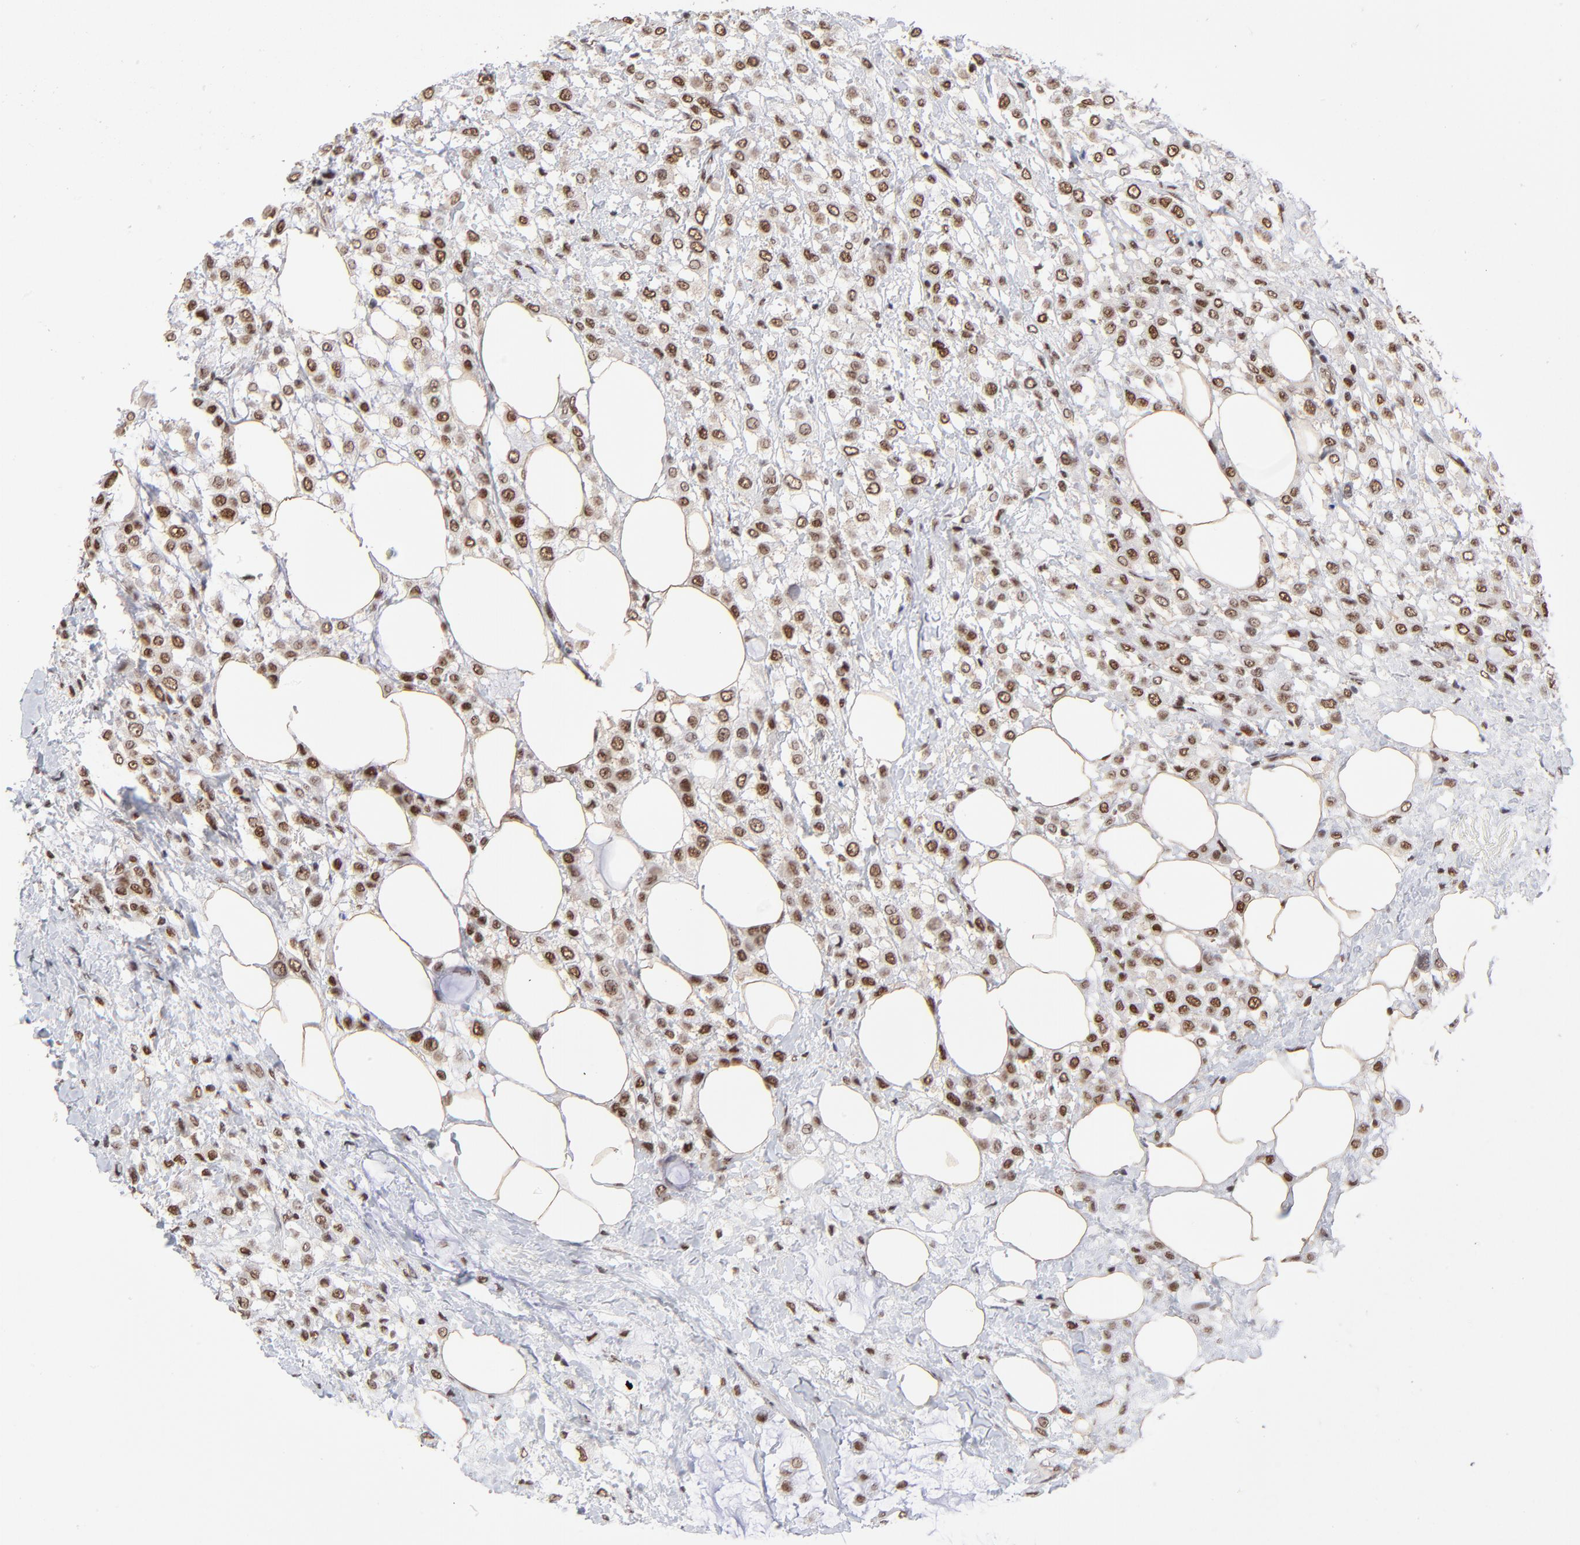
{"staining": {"intensity": "strong", "quantity": ">75%", "location": "nuclear"}, "tissue": "breast cancer", "cell_type": "Tumor cells", "image_type": "cancer", "snomed": [{"axis": "morphology", "description": "Lobular carcinoma"}, {"axis": "topography", "description": "Breast"}], "caption": "High-power microscopy captured an immunohistochemistry (IHC) photomicrograph of breast cancer, revealing strong nuclear expression in about >75% of tumor cells.", "gene": "ZMYM3", "patient": {"sex": "female", "age": 85}}